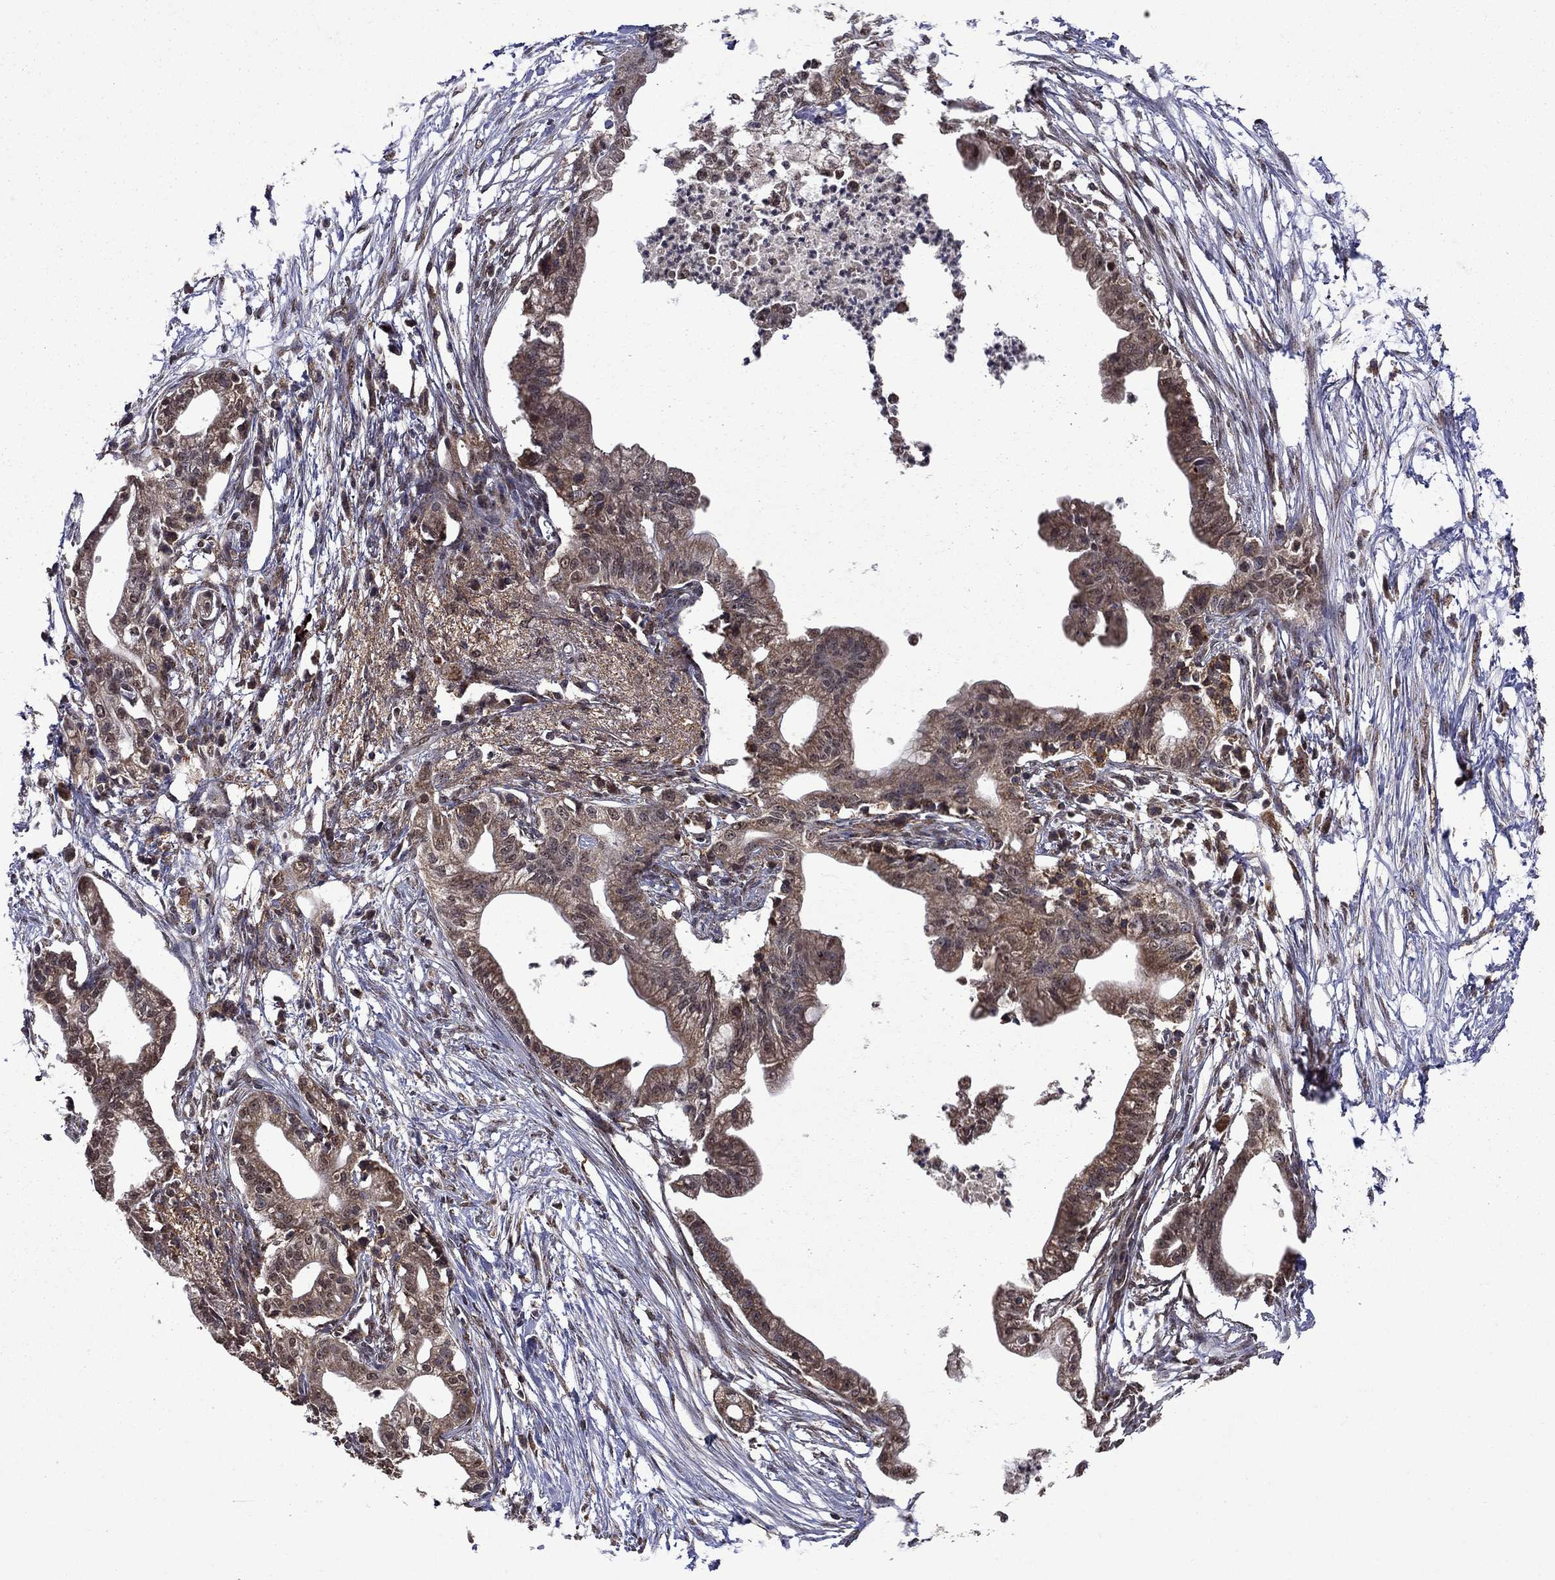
{"staining": {"intensity": "moderate", "quantity": "25%-75%", "location": "cytoplasmic/membranous"}, "tissue": "pancreatic cancer", "cell_type": "Tumor cells", "image_type": "cancer", "snomed": [{"axis": "morphology", "description": "Normal tissue, NOS"}, {"axis": "morphology", "description": "Adenocarcinoma, NOS"}, {"axis": "topography", "description": "Pancreas"}], "caption": "Tumor cells exhibit medium levels of moderate cytoplasmic/membranous positivity in approximately 25%-75% of cells in human pancreatic cancer (adenocarcinoma). The staining was performed using DAB (3,3'-diaminobenzidine), with brown indicating positive protein expression. Nuclei are stained blue with hematoxylin.", "gene": "ITM2B", "patient": {"sex": "female", "age": 58}}